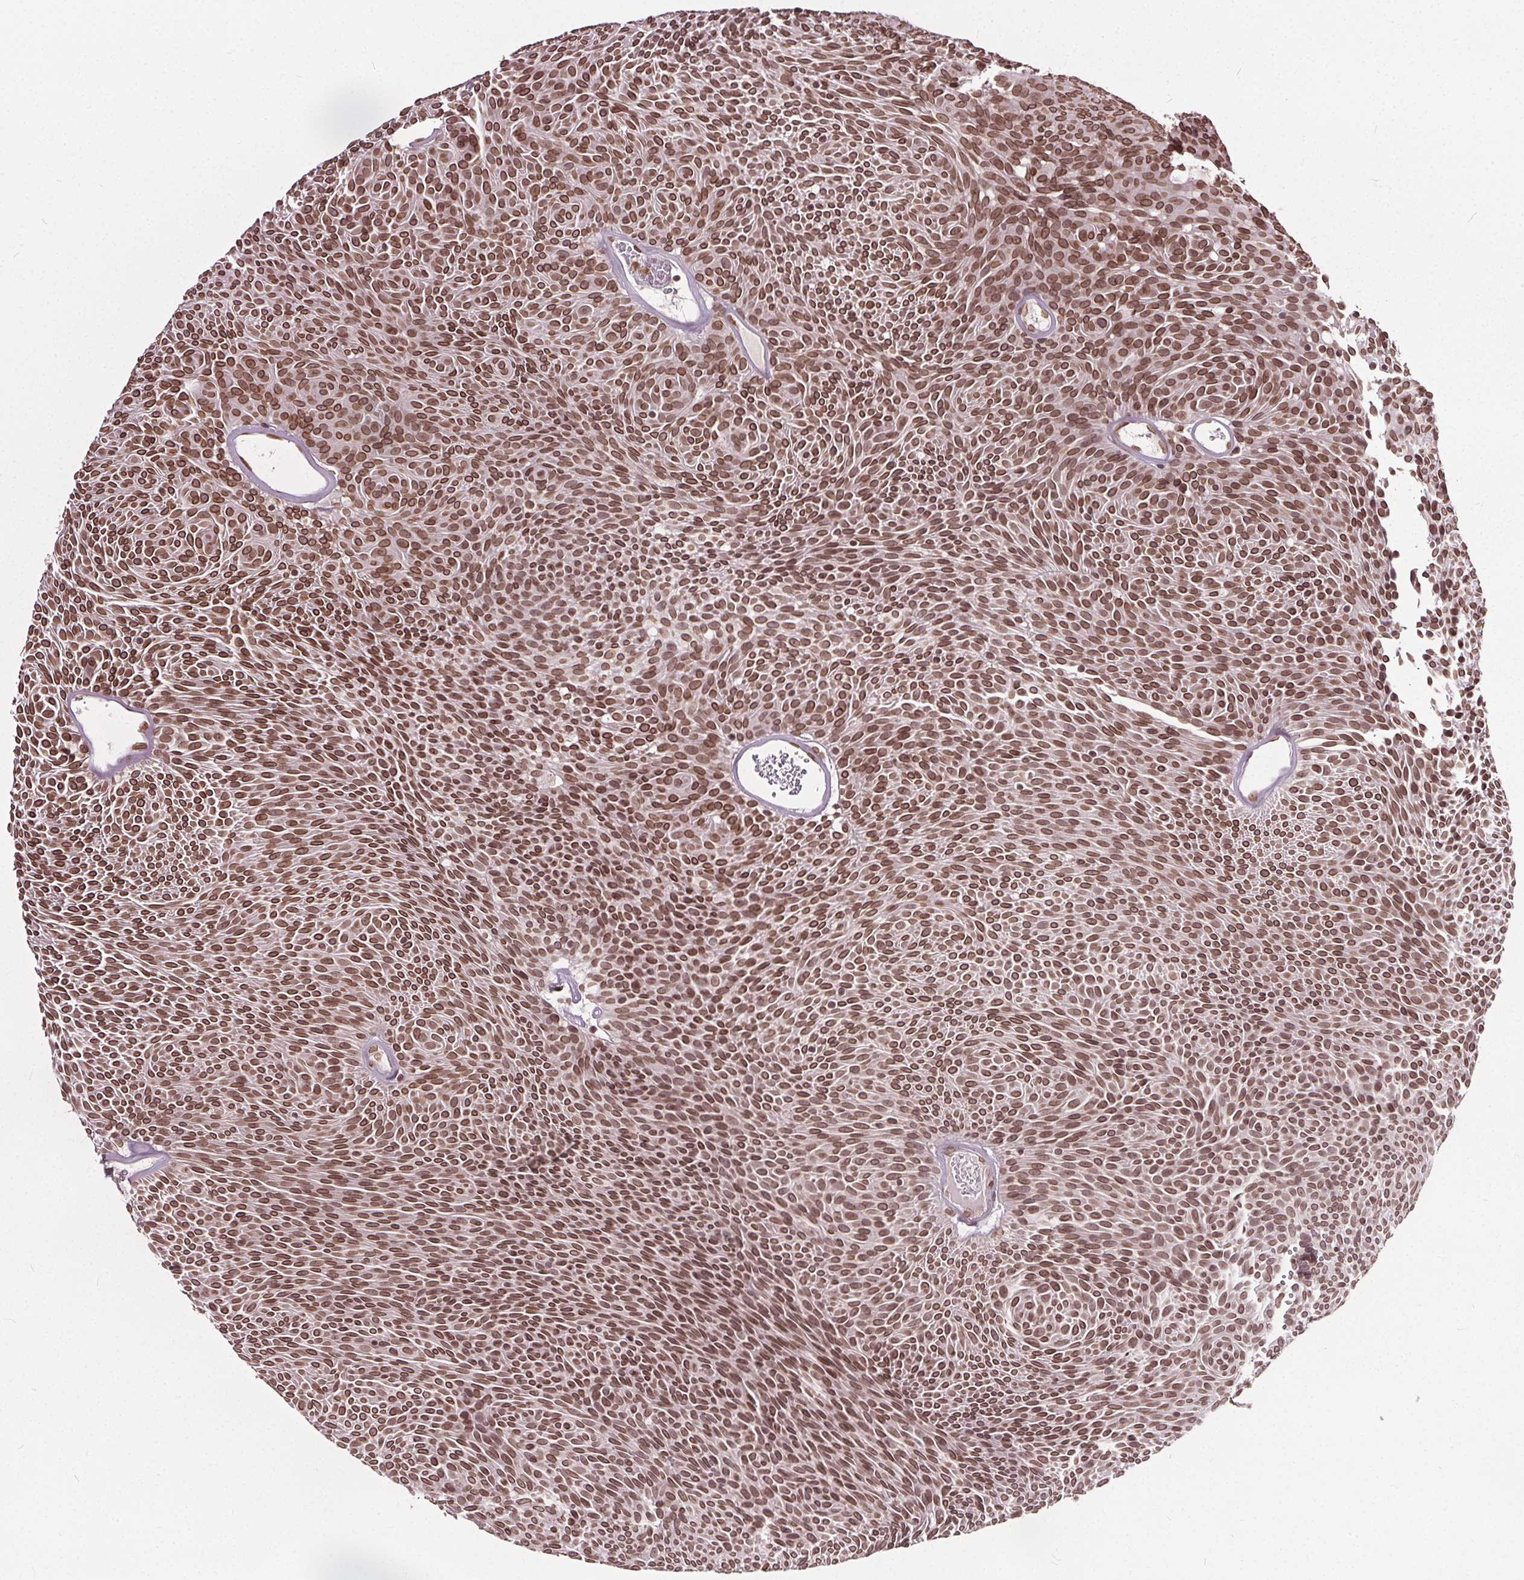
{"staining": {"intensity": "moderate", "quantity": ">75%", "location": "cytoplasmic/membranous,nuclear"}, "tissue": "urothelial cancer", "cell_type": "Tumor cells", "image_type": "cancer", "snomed": [{"axis": "morphology", "description": "Urothelial carcinoma, Low grade"}, {"axis": "topography", "description": "Urinary bladder"}], "caption": "DAB (3,3'-diaminobenzidine) immunohistochemical staining of human urothelial cancer demonstrates moderate cytoplasmic/membranous and nuclear protein positivity in approximately >75% of tumor cells.", "gene": "TTC39C", "patient": {"sex": "male", "age": 77}}